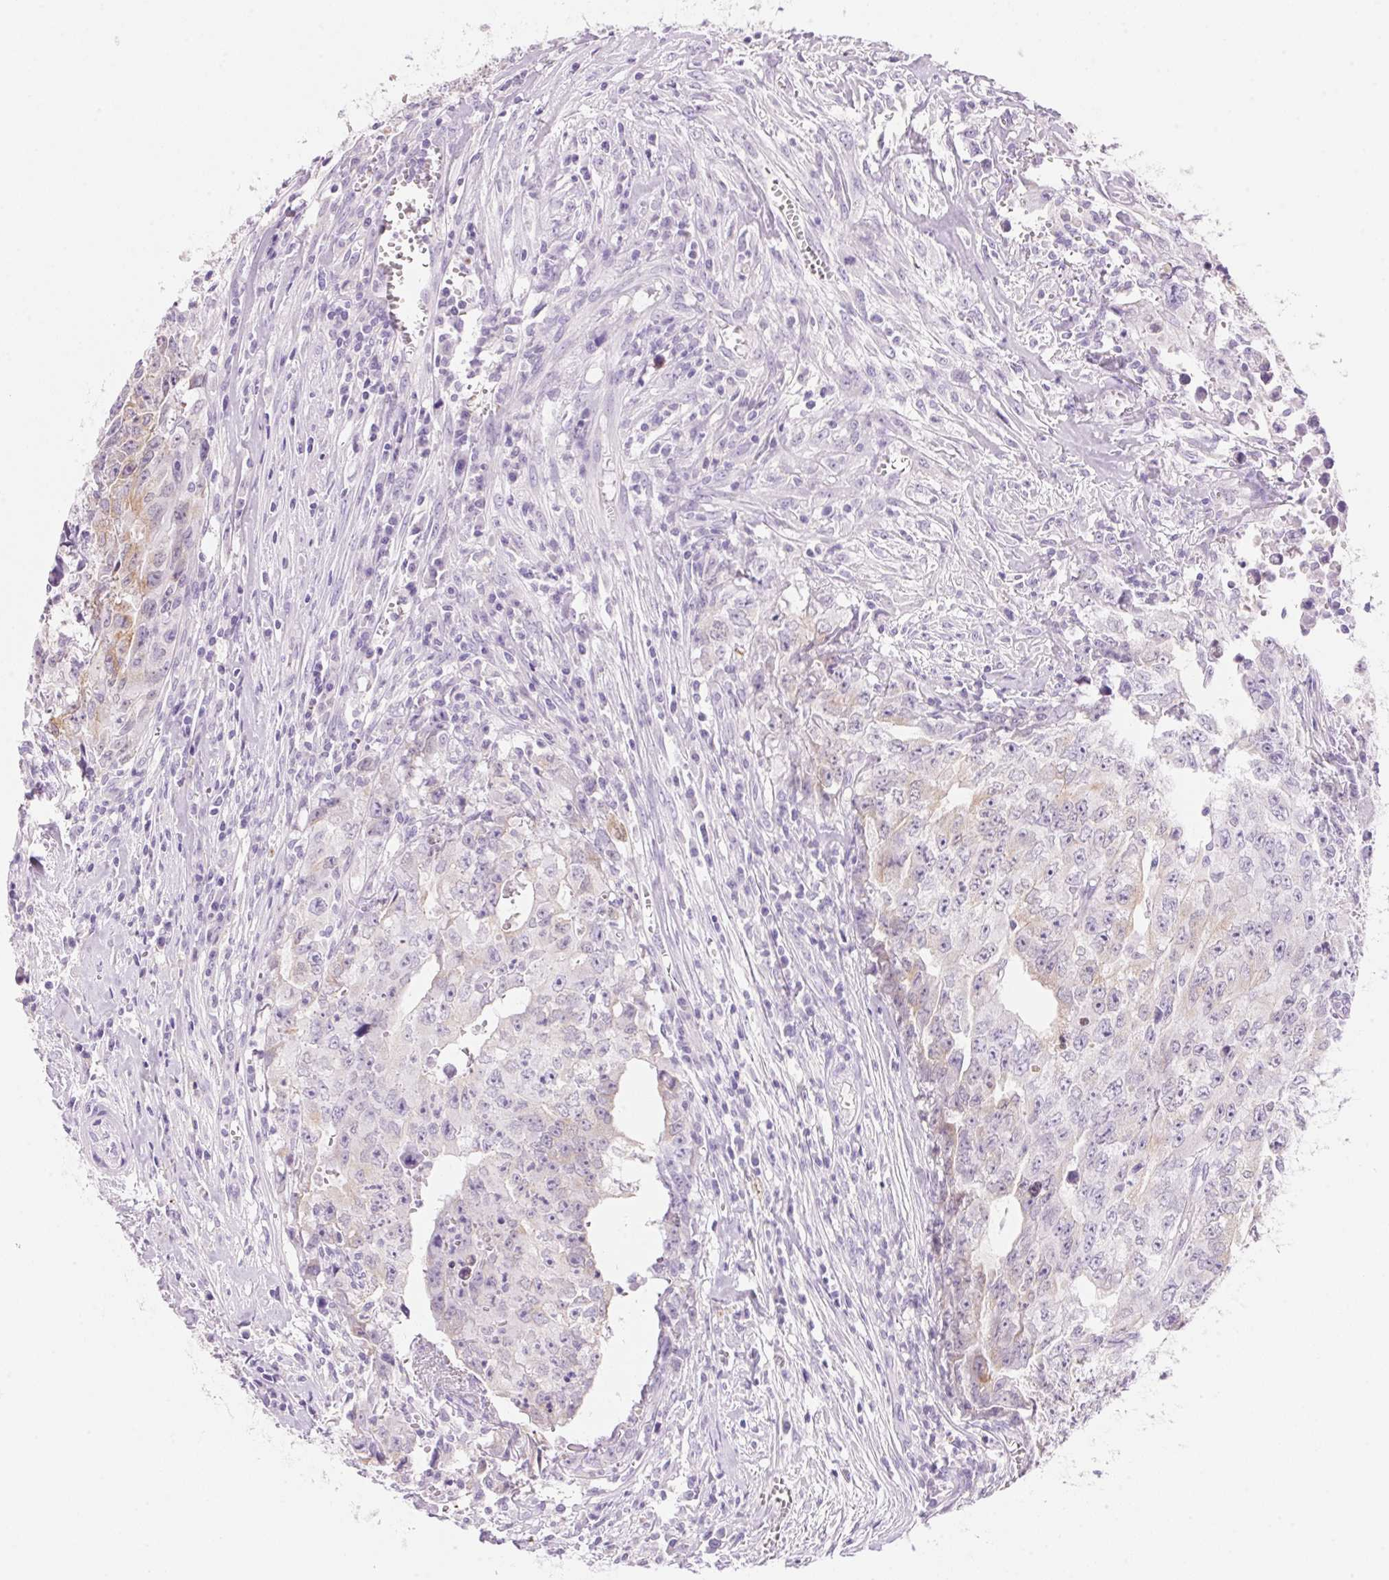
{"staining": {"intensity": "negative", "quantity": "none", "location": "none"}, "tissue": "testis cancer", "cell_type": "Tumor cells", "image_type": "cancer", "snomed": [{"axis": "morphology", "description": "Carcinoma, Embryonal, NOS"}, {"axis": "morphology", "description": "Teratoma, malignant, NOS"}, {"axis": "topography", "description": "Testis"}], "caption": "An image of human testis malignant teratoma is negative for staining in tumor cells.", "gene": "DHCR24", "patient": {"sex": "male", "age": 24}}